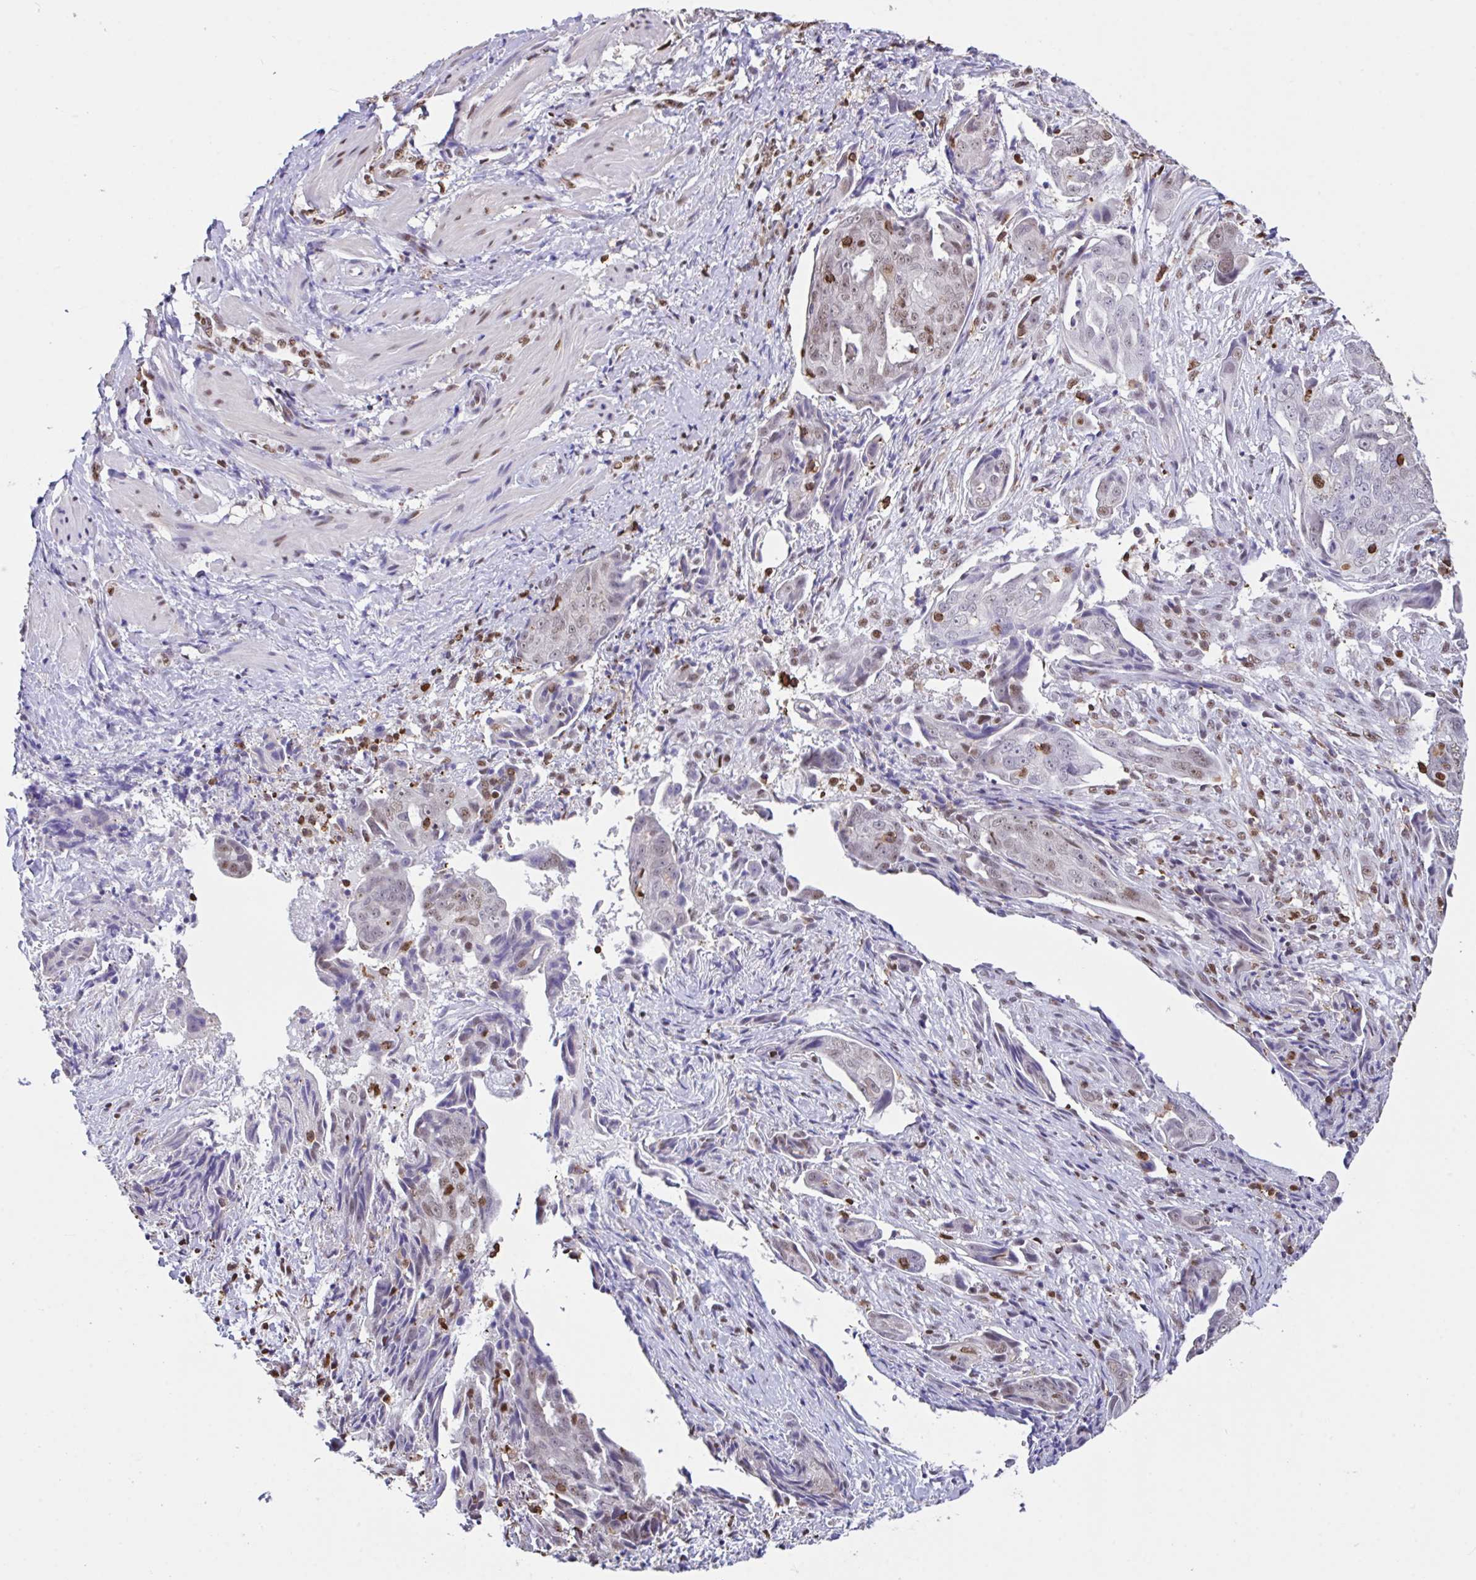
{"staining": {"intensity": "moderate", "quantity": "<25%", "location": "nuclear"}, "tissue": "ovarian cancer", "cell_type": "Tumor cells", "image_type": "cancer", "snomed": [{"axis": "morphology", "description": "Carcinoma, endometroid"}, {"axis": "topography", "description": "Ovary"}], "caption": "There is low levels of moderate nuclear positivity in tumor cells of ovarian endometroid carcinoma, as demonstrated by immunohistochemical staining (brown color).", "gene": "BTBD10", "patient": {"sex": "female", "age": 70}}